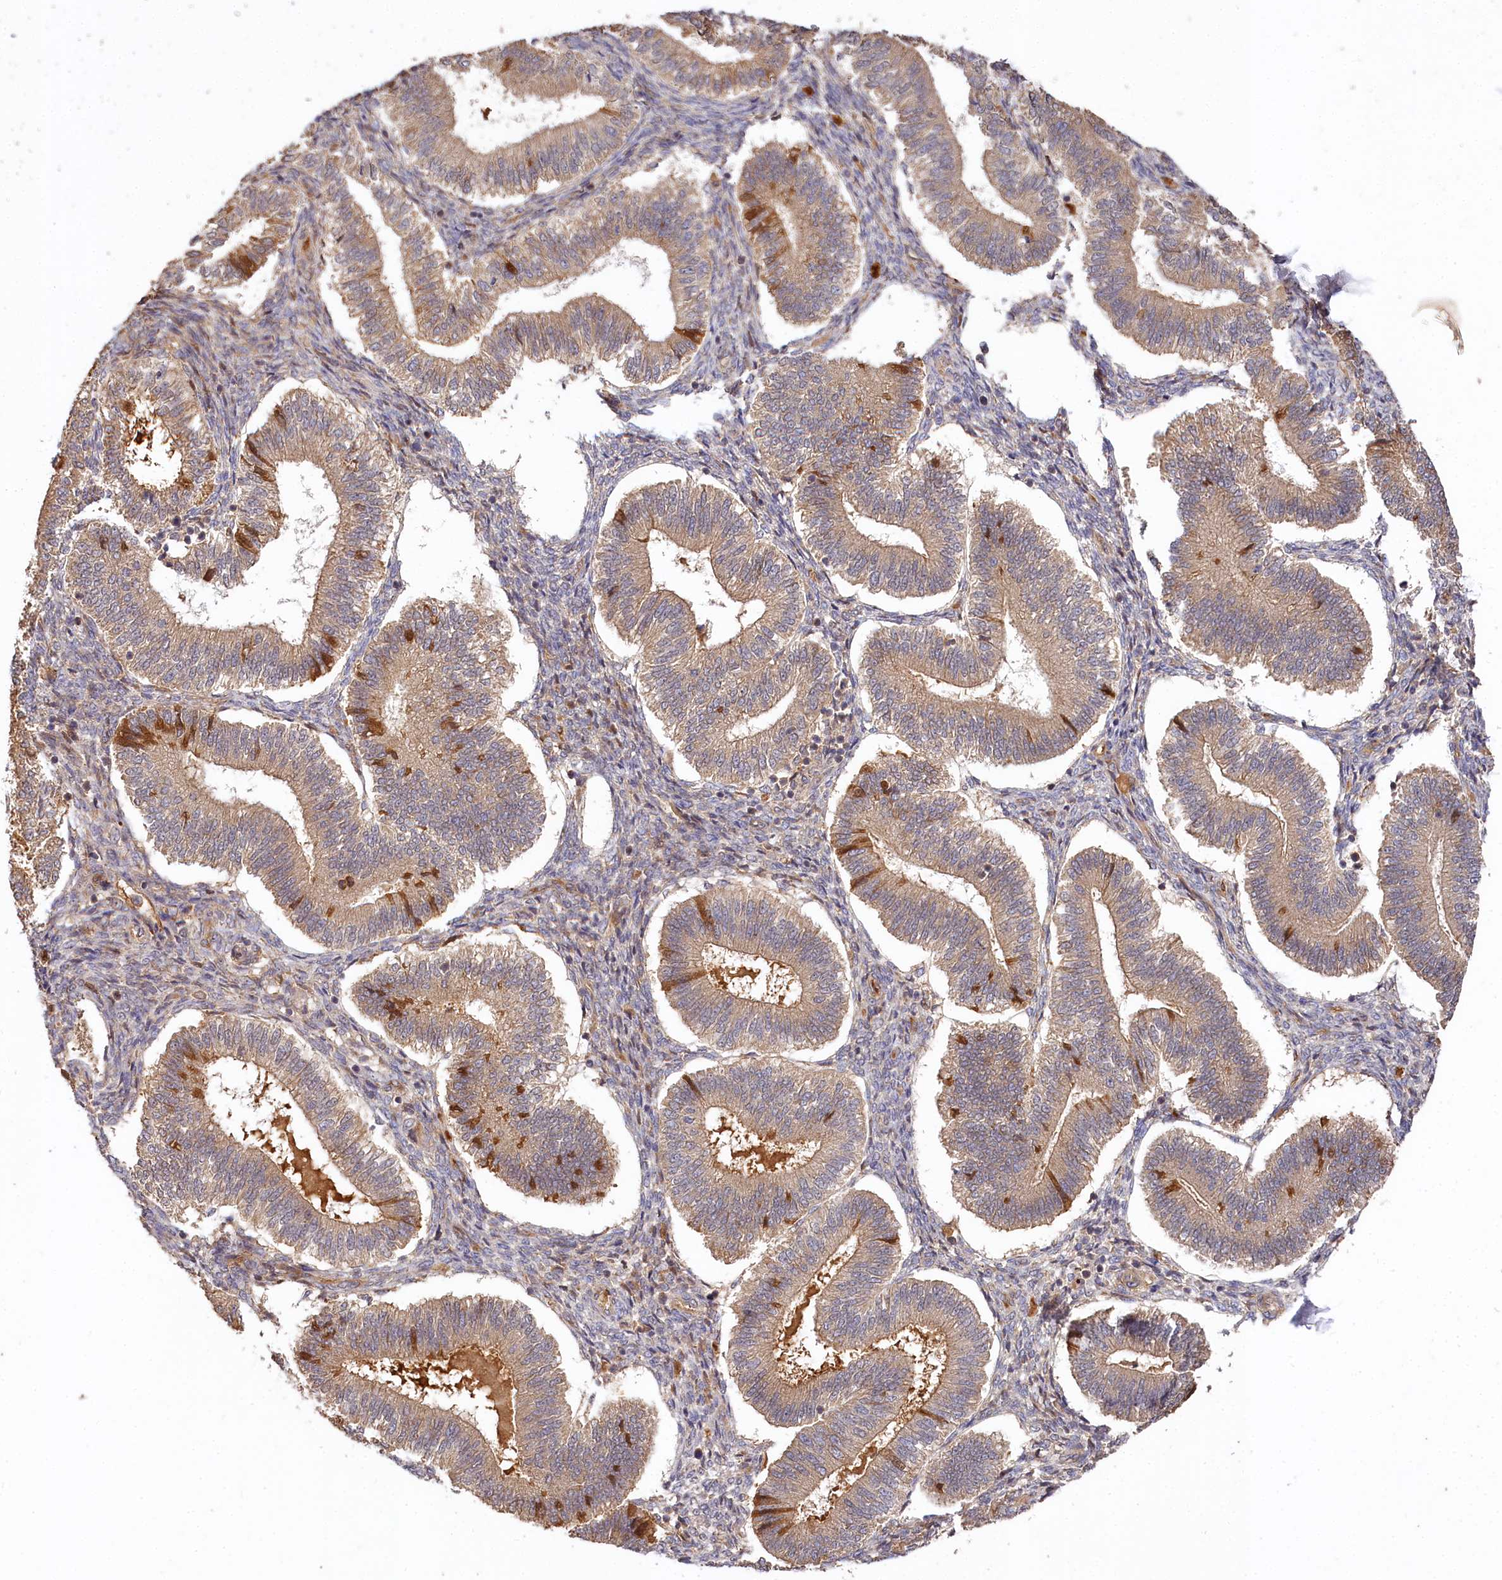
{"staining": {"intensity": "moderate", "quantity": "<25%", "location": "cytoplasmic/membranous"}, "tissue": "endometrium", "cell_type": "Cells in endometrial stroma", "image_type": "normal", "snomed": [{"axis": "morphology", "description": "Normal tissue, NOS"}, {"axis": "topography", "description": "Endometrium"}], "caption": "Cells in endometrial stroma show moderate cytoplasmic/membranous positivity in about <25% of cells in normal endometrium. The protein is stained brown, and the nuclei are stained in blue (DAB IHC with brightfield microscopy, high magnification).", "gene": "MCF2L2", "patient": {"sex": "female", "age": 25}}